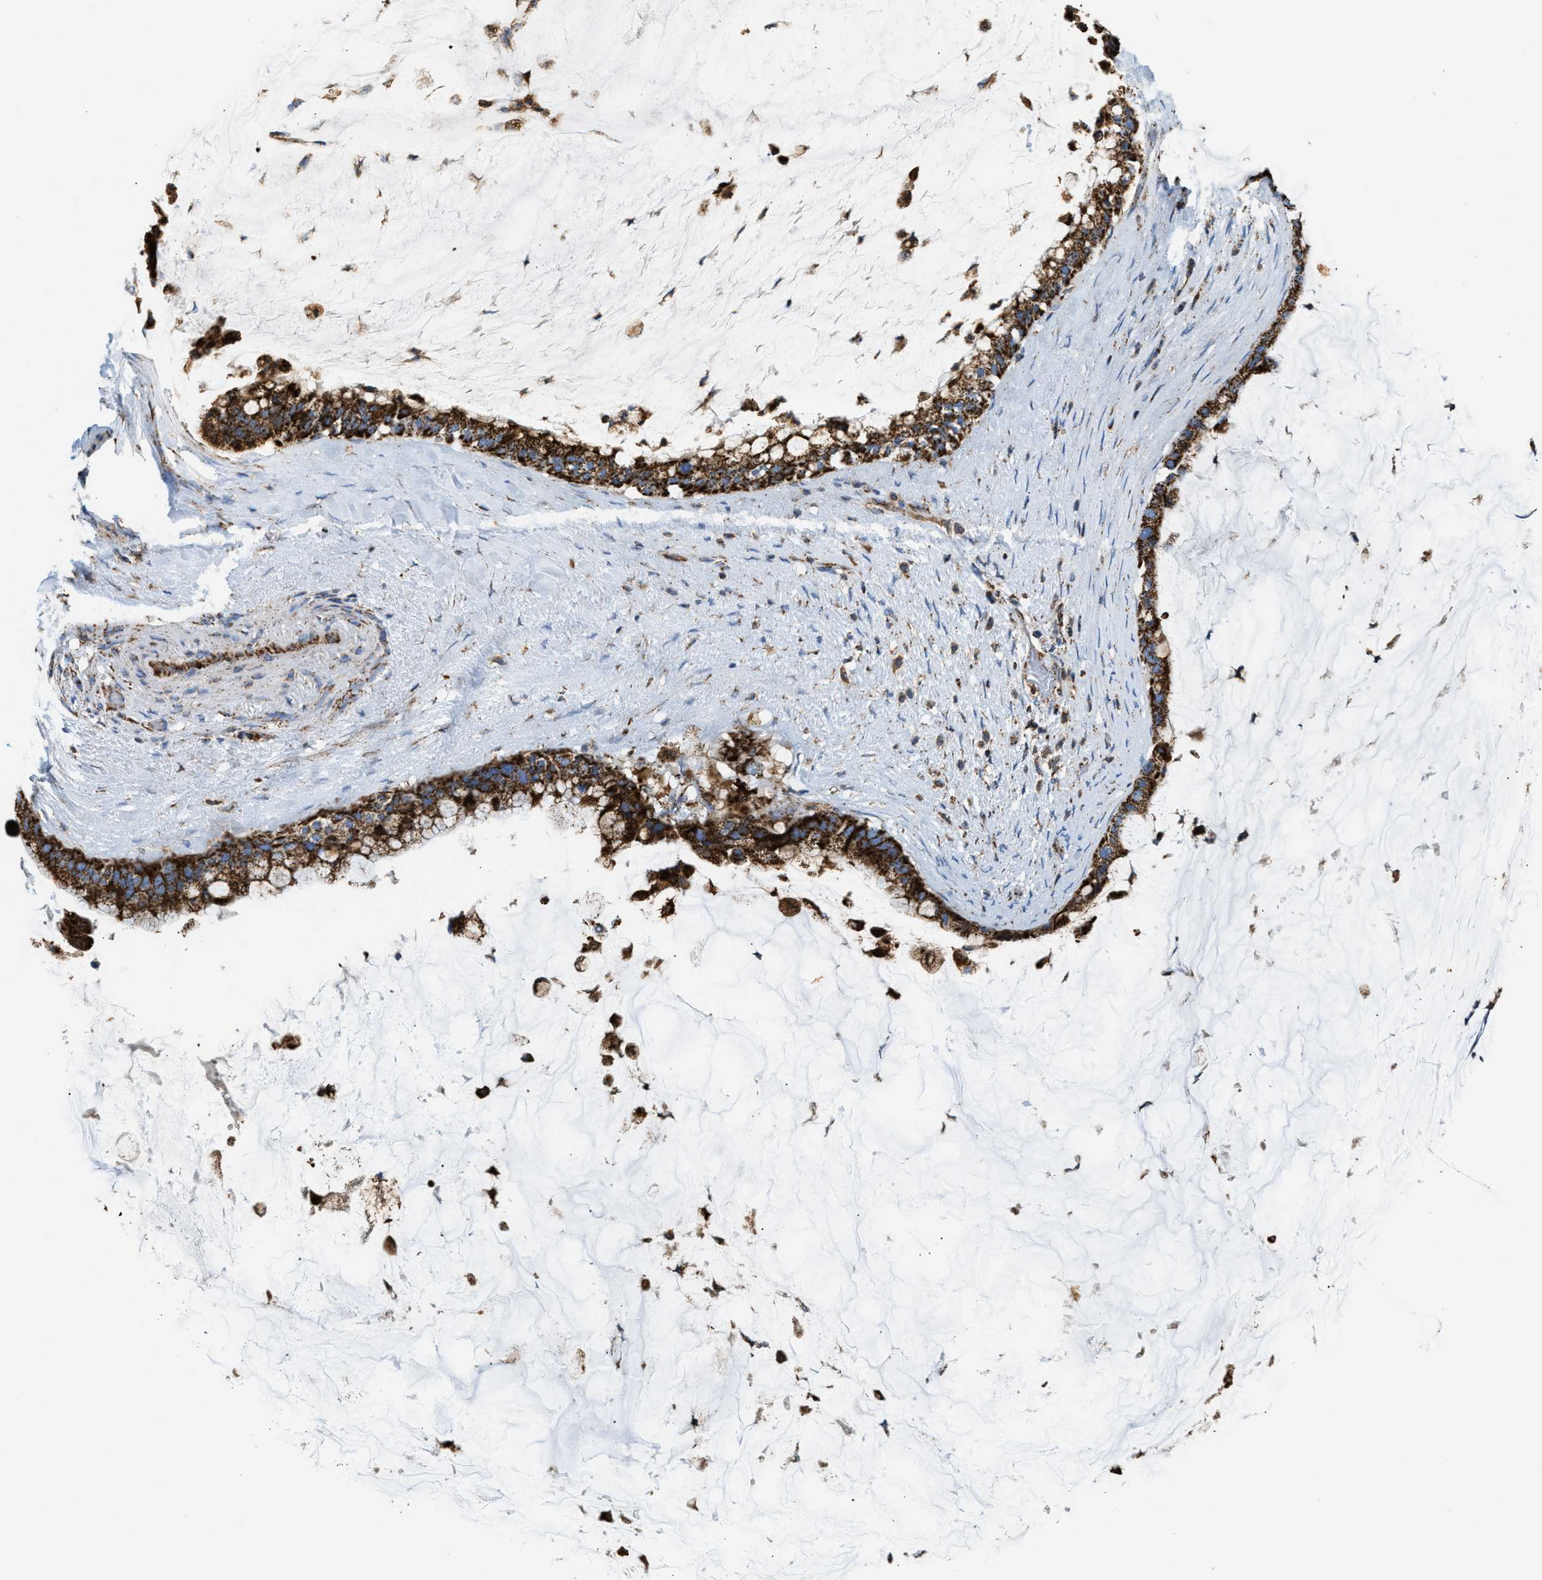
{"staining": {"intensity": "strong", "quantity": ">75%", "location": "cytoplasmic/membranous"}, "tissue": "pancreatic cancer", "cell_type": "Tumor cells", "image_type": "cancer", "snomed": [{"axis": "morphology", "description": "Adenocarcinoma, NOS"}, {"axis": "topography", "description": "Pancreas"}], "caption": "Pancreatic cancer was stained to show a protein in brown. There is high levels of strong cytoplasmic/membranous staining in approximately >75% of tumor cells.", "gene": "ECHS1", "patient": {"sex": "male", "age": 41}}